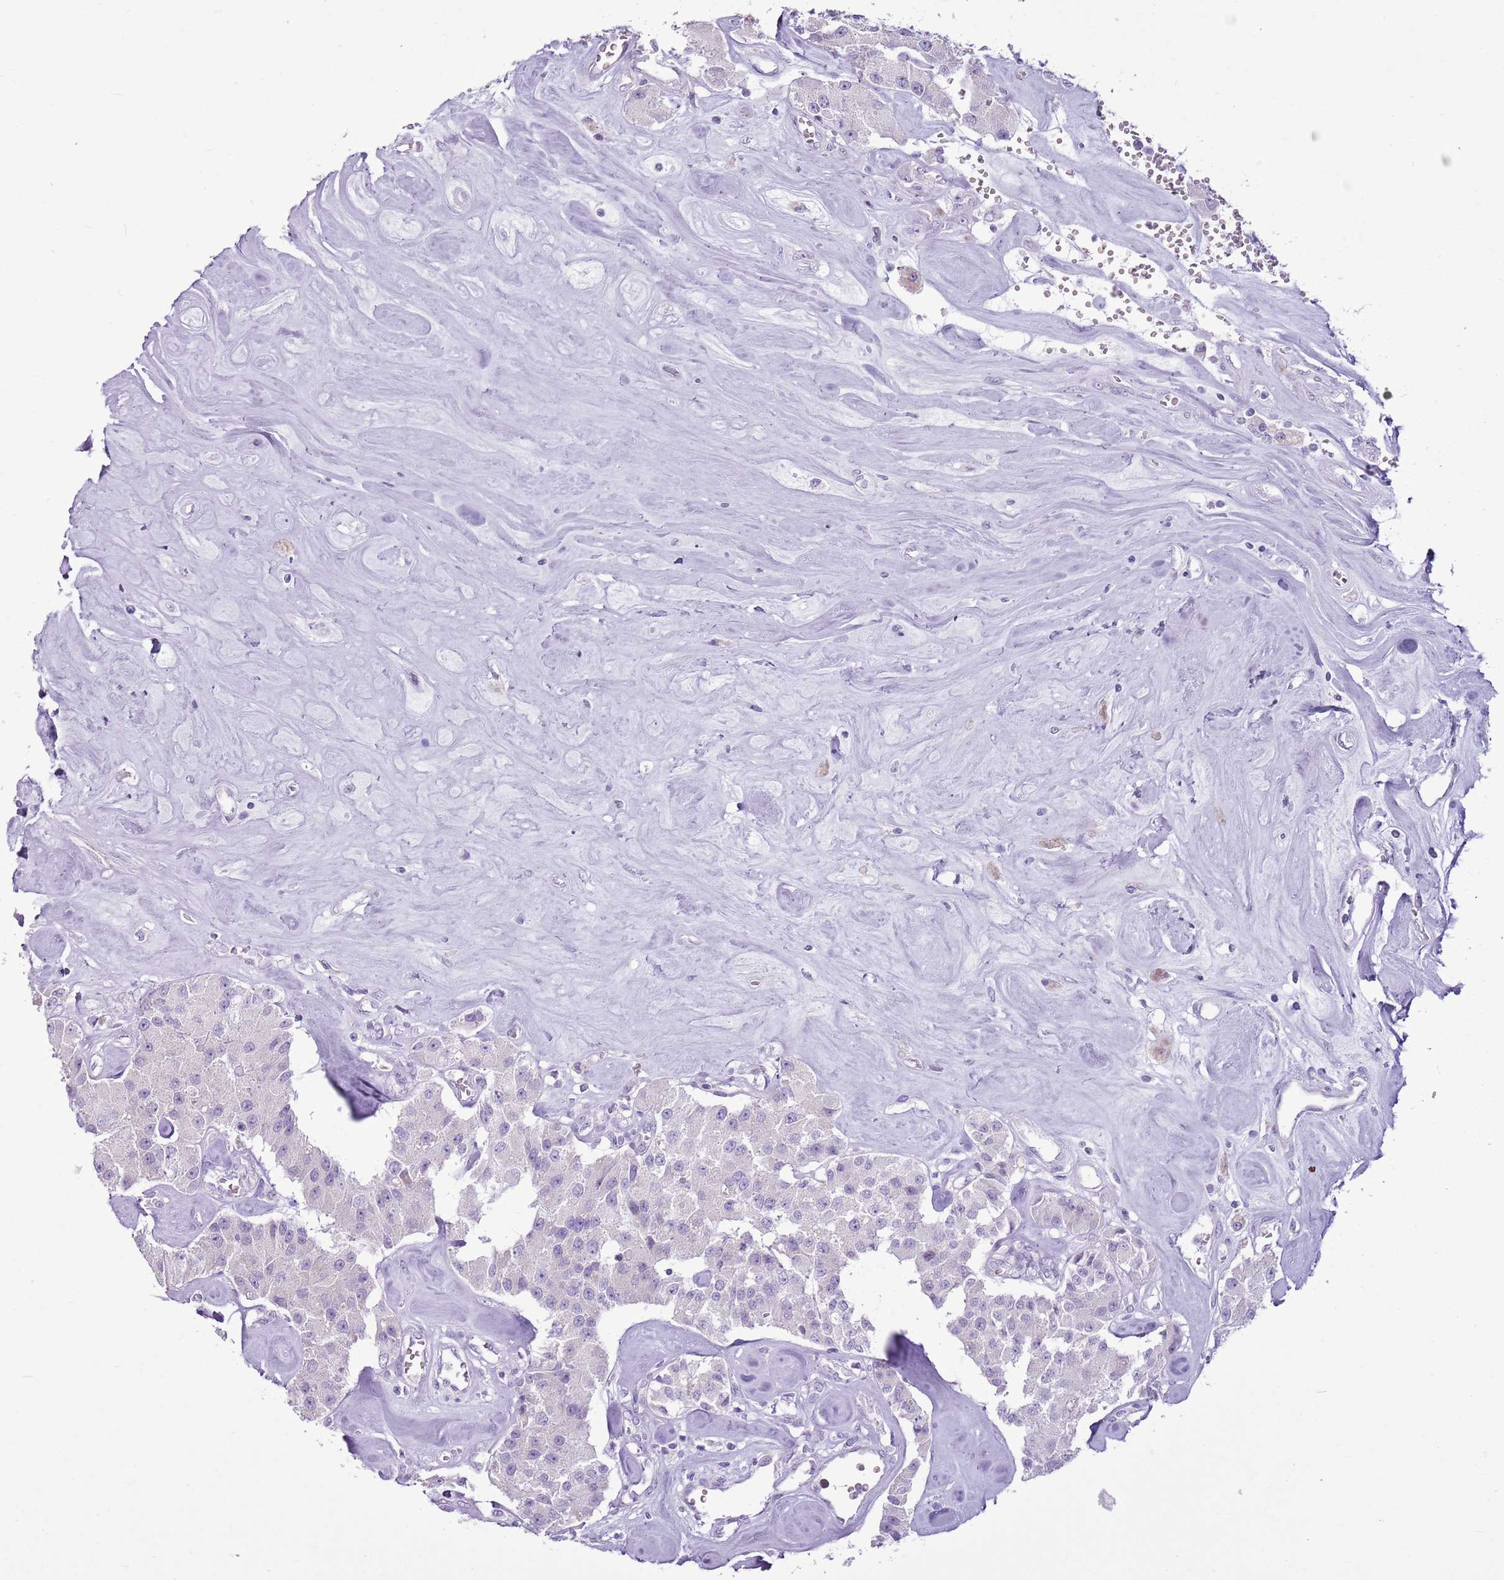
{"staining": {"intensity": "negative", "quantity": "none", "location": "none"}, "tissue": "carcinoid", "cell_type": "Tumor cells", "image_type": "cancer", "snomed": [{"axis": "morphology", "description": "Carcinoid, malignant, NOS"}, {"axis": "topography", "description": "Pancreas"}], "caption": "Immunohistochemistry (IHC) histopathology image of neoplastic tissue: human carcinoid stained with DAB reveals no significant protein positivity in tumor cells.", "gene": "RPL3L", "patient": {"sex": "male", "age": 41}}